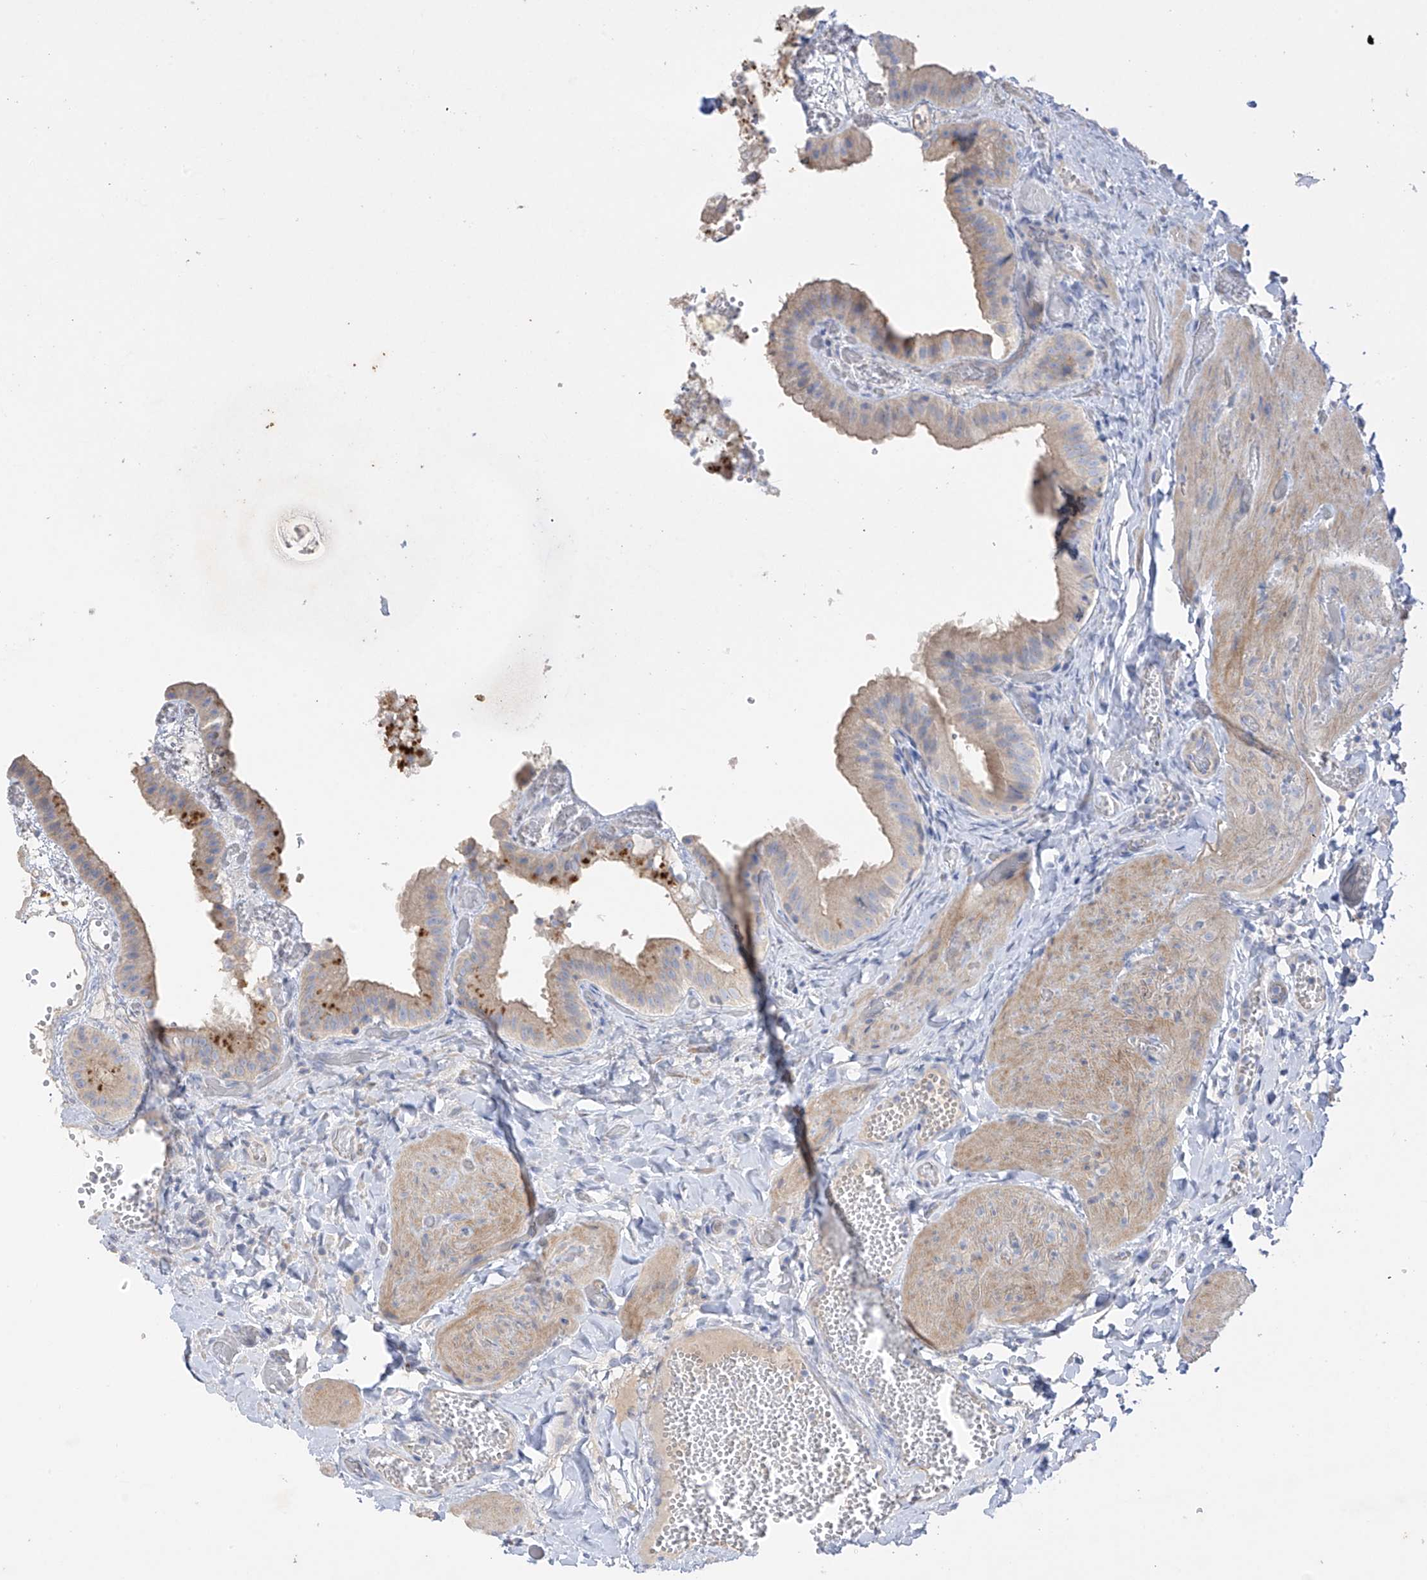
{"staining": {"intensity": "moderate", "quantity": "<25%", "location": "cytoplasmic/membranous"}, "tissue": "gallbladder", "cell_type": "Glandular cells", "image_type": "normal", "snomed": [{"axis": "morphology", "description": "Normal tissue, NOS"}, {"axis": "topography", "description": "Gallbladder"}], "caption": "Immunohistochemical staining of benign gallbladder demonstrates low levels of moderate cytoplasmic/membranous expression in approximately <25% of glandular cells. The staining was performed using DAB (3,3'-diaminobenzidine) to visualize the protein expression in brown, while the nuclei were stained in blue with hematoxylin (Magnification: 20x).", "gene": "PRSS12", "patient": {"sex": "female", "age": 64}}